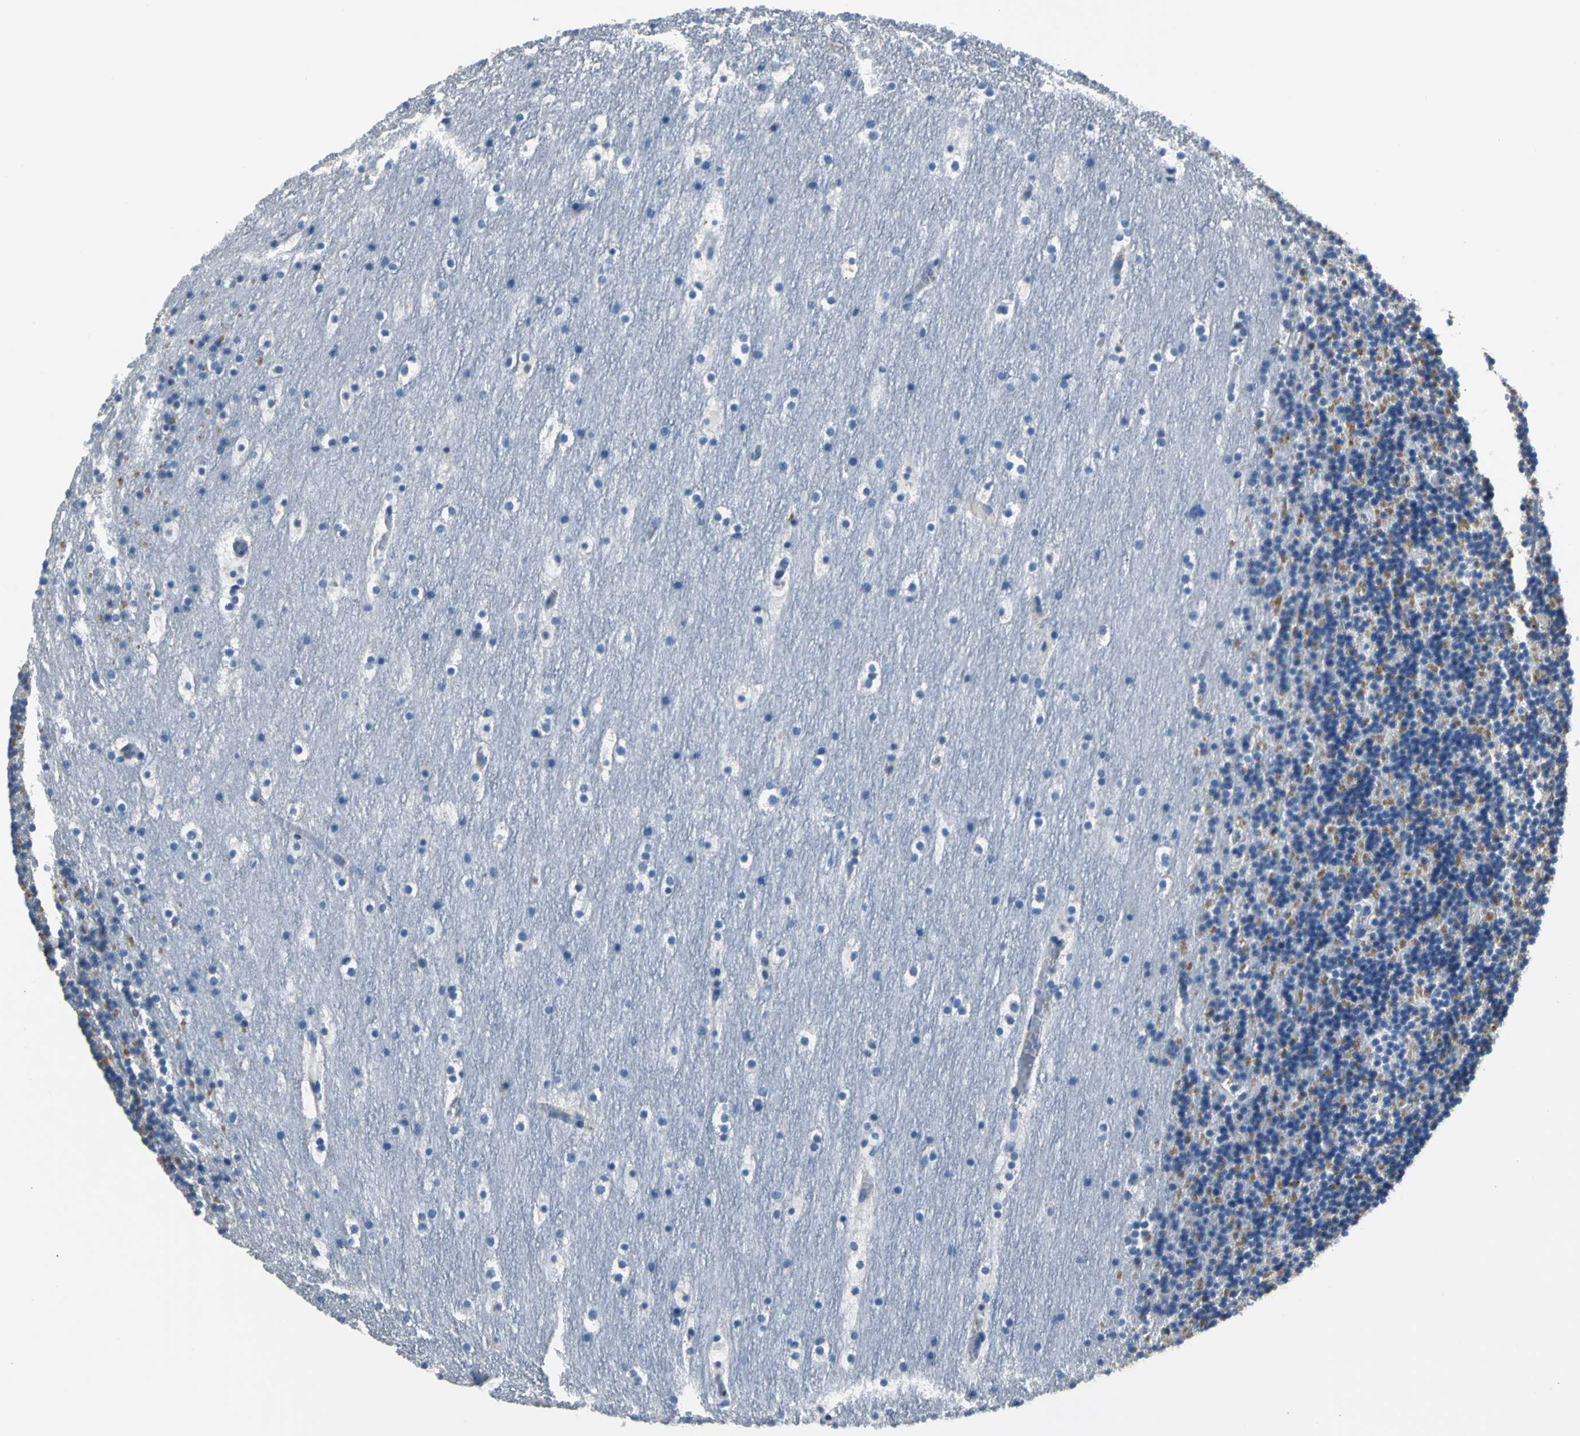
{"staining": {"intensity": "weak", "quantity": "25%-75%", "location": "cytoplasmic/membranous"}, "tissue": "cerebellum", "cell_type": "Cells in granular layer", "image_type": "normal", "snomed": [{"axis": "morphology", "description": "Normal tissue, NOS"}, {"axis": "topography", "description": "Cerebellum"}], "caption": "IHC staining of normal cerebellum, which exhibits low levels of weak cytoplasmic/membranous positivity in approximately 25%-75% of cells in granular layer indicating weak cytoplasmic/membranous protein positivity. The staining was performed using DAB (brown) for protein detection and nuclei were counterstained in hematoxylin (blue).", "gene": "IFI6", "patient": {"sex": "male", "age": 45}}